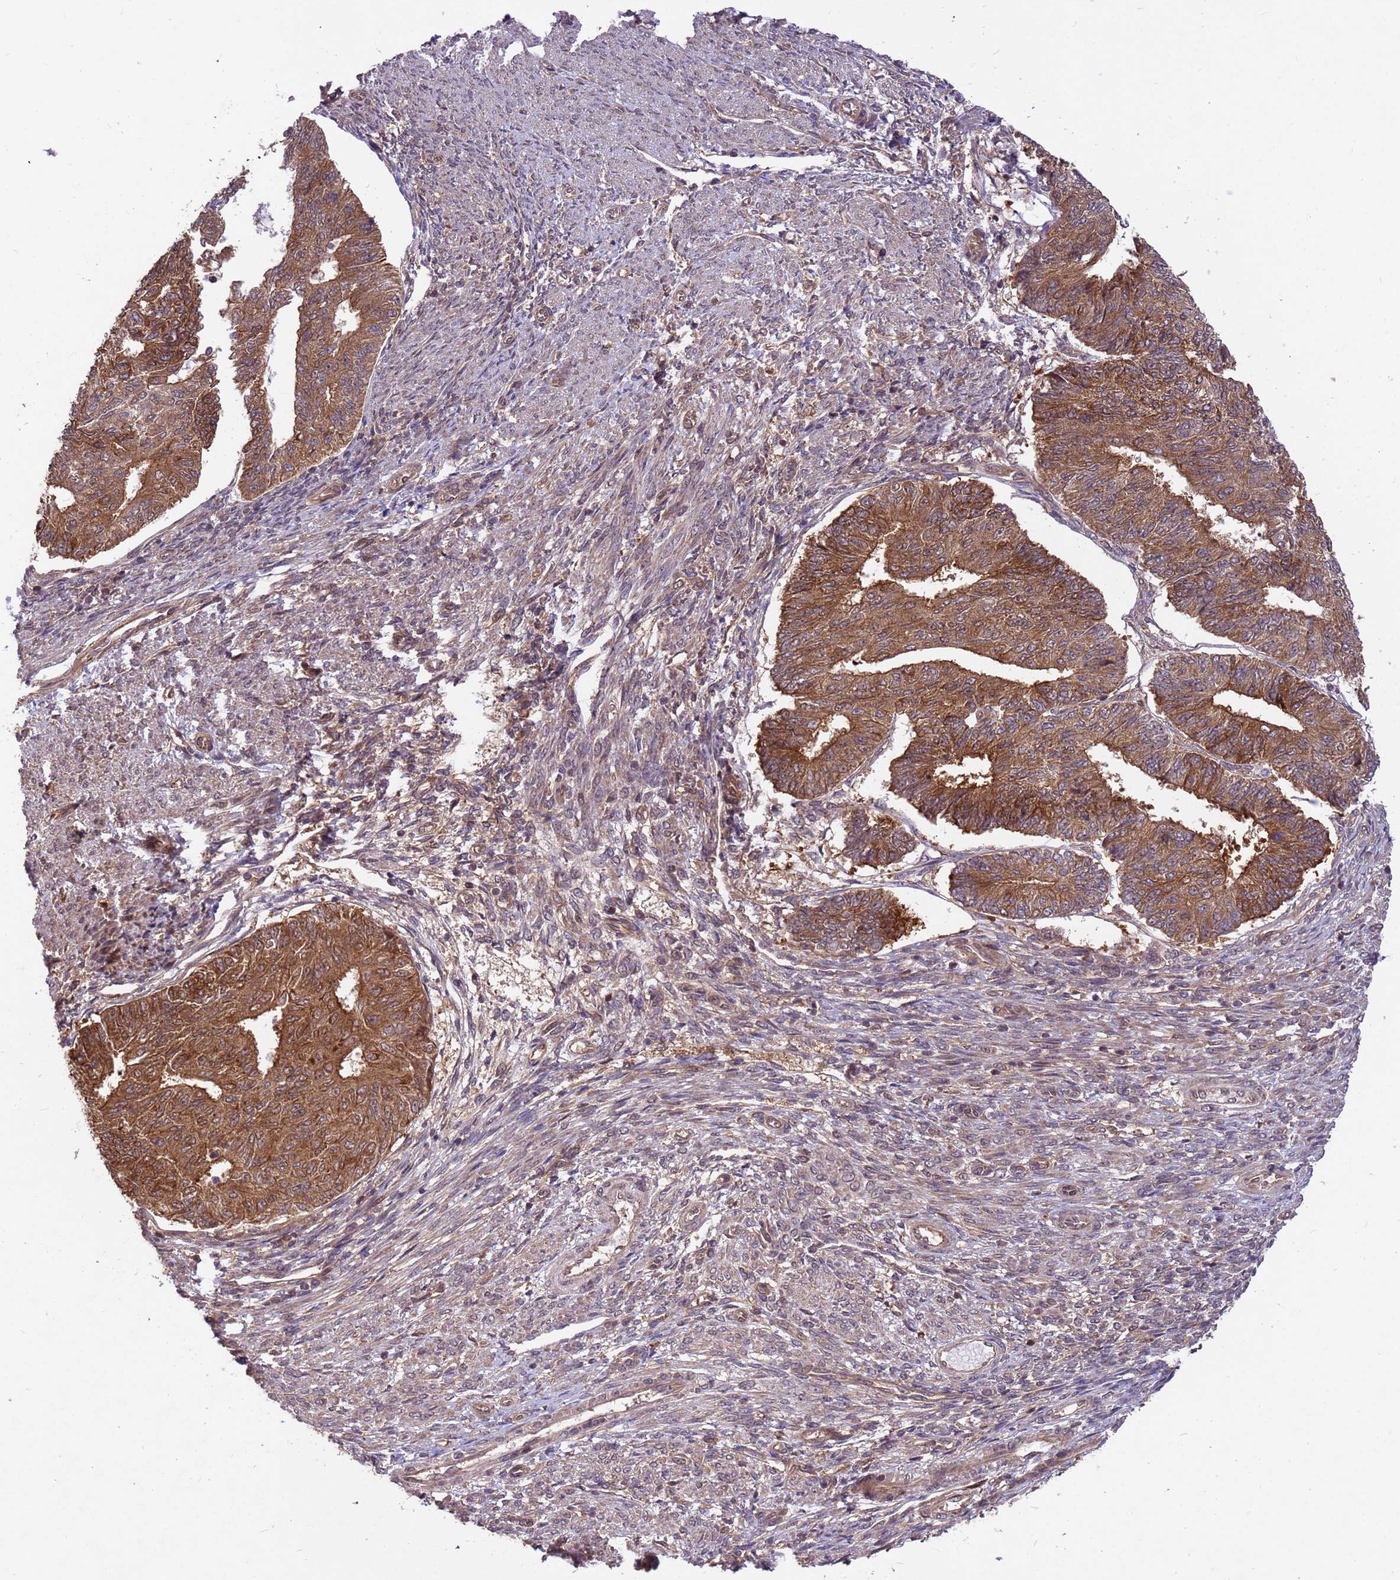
{"staining": {"intensity": "strong", "quantity": ">75%", "location": "cytoplasmic/membranous"}, "tissue": "endometrial cancer", "cell_type": "Tumor cells", "image_type": "cancer", "snomed": [{"axis": "morphology", "description": "Adenocarcinoma, NOS"}, {"axis": "topography", "description": "Endometrium"}], "caption": "Immunohistochemistry staining of adenocarcinoma (endometrial), which displays high levels of strong cytoplasmic/membranous positivity in approximately >75% of tumor cells indicating strong cytoplasmic/membranous protein staining. The staining was performed using DAB (3,3'-diaminobenzidine) (brown) for protein detection and nuclei were counterstained in hematoxylin (blue).", "gene": "PPP2CB", "patient": {"sex": "female", "age": 32}}